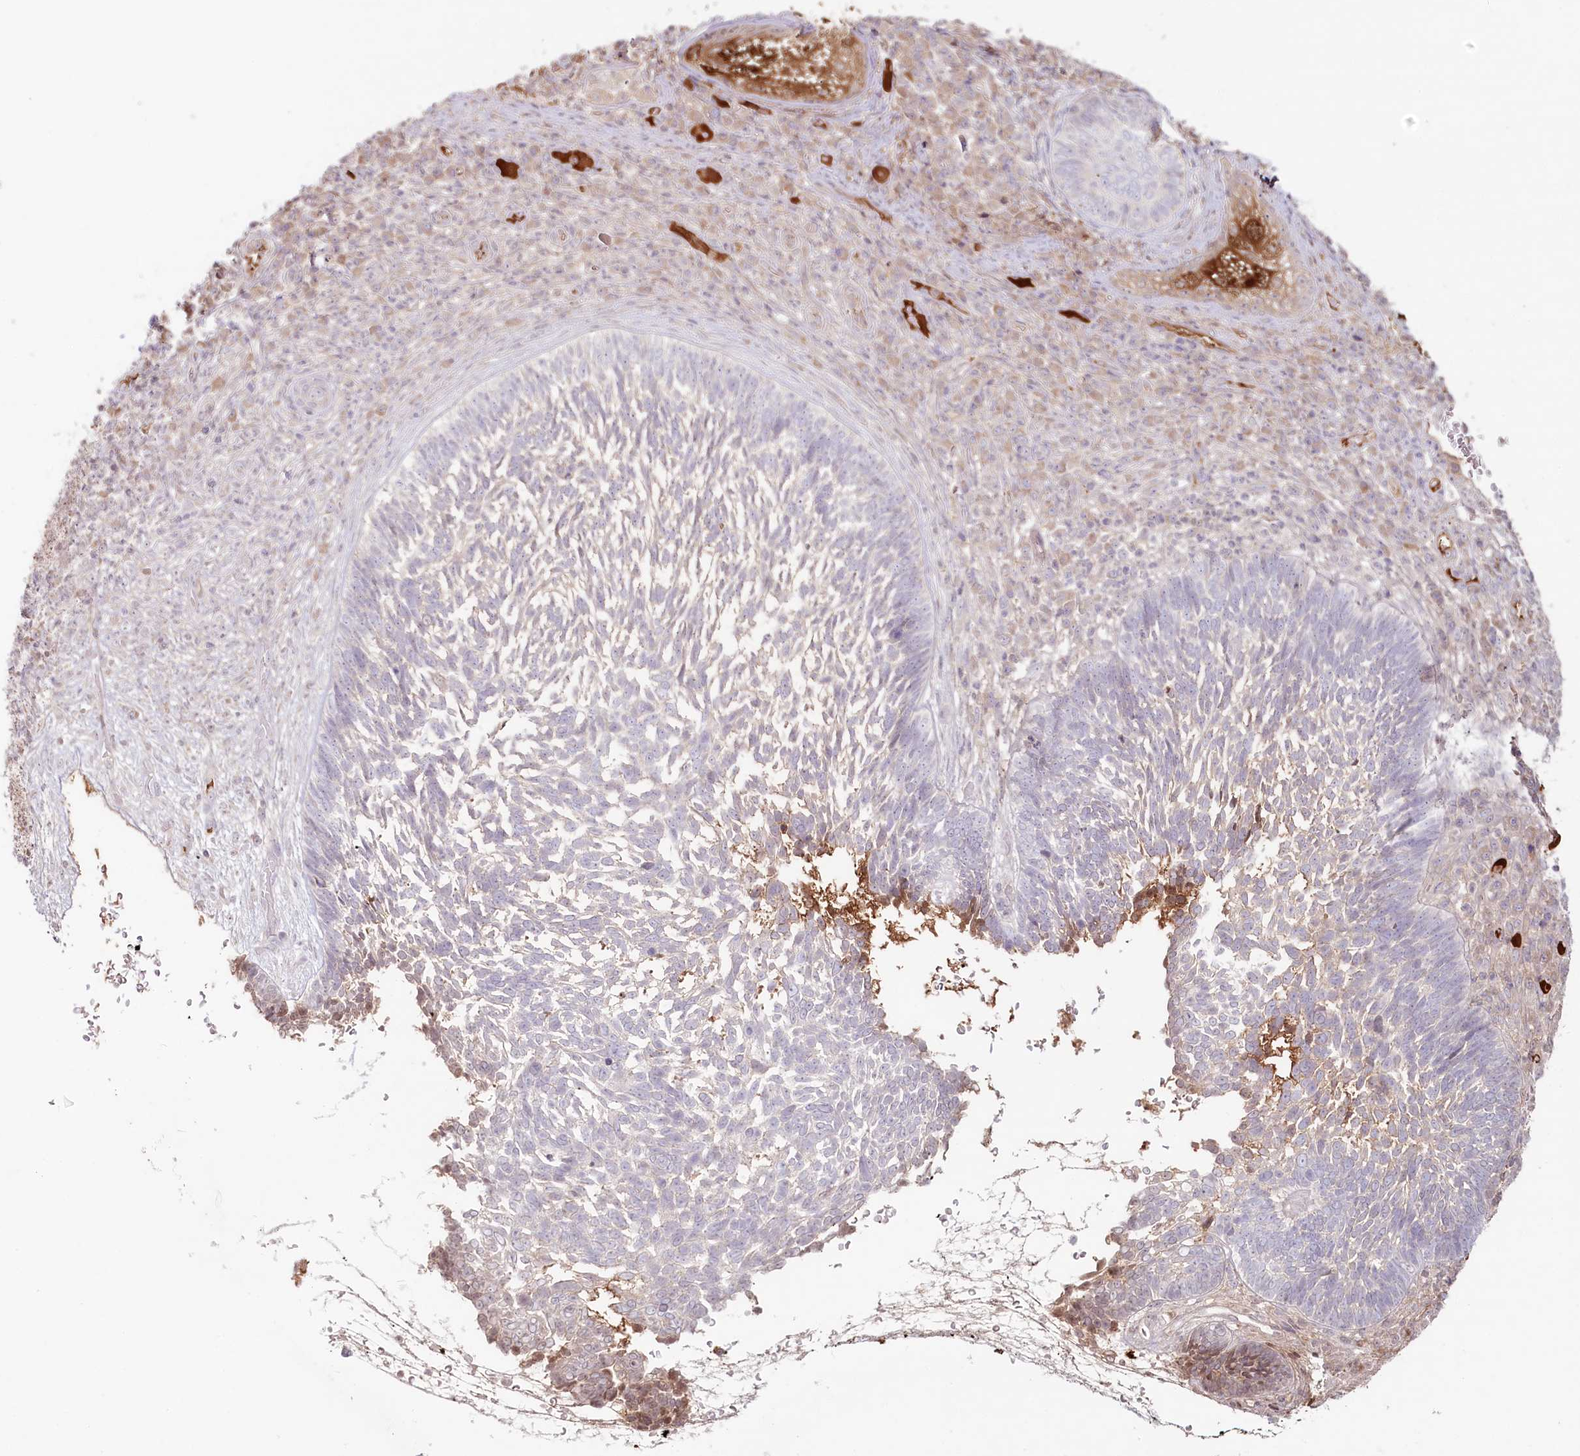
{"staining": {"intensity": "negative", "quantity": "none", "location": "none"}, "tissue": "skin cancer", "cell_type": "Tumor cells", "image_type": "cancer", "snomed": [{"axis": "morphology", "description": "Basal cell carcinoma"}, {"axis": "topography", "description": "Skin"}], "caption": "Skin cancer (basal cell carcinoma) was stained to show a protein in brown. There is no significant staining in tumor cells. (DAB immunohistochemistry, high magnification).", "gene": "PSAPL1", "patient": {"sex": "male", "age": 88}}